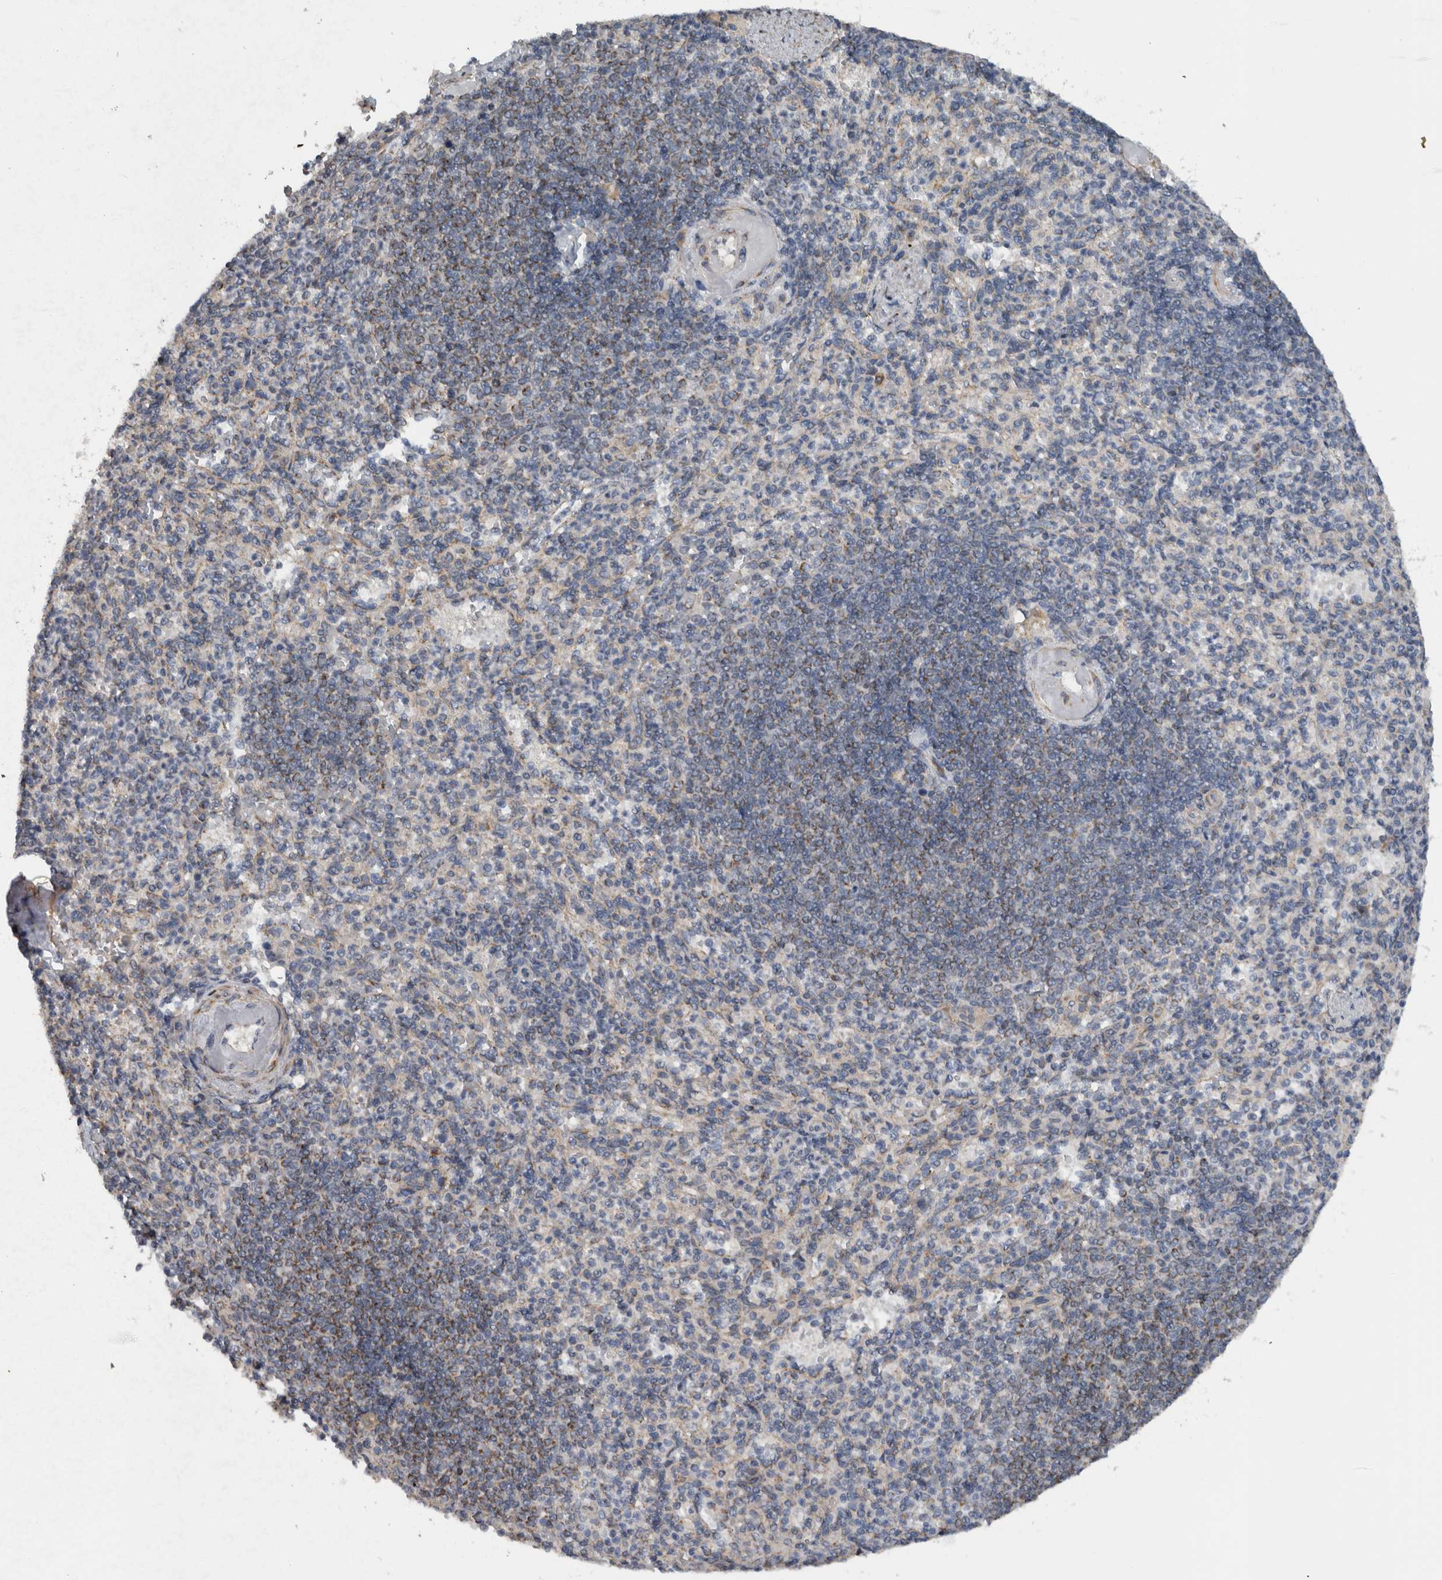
{"staining": {"intensity": "negative", "quantity": "none", "location": "none"}, "tissue": "spleen", "cell_type": "Cells in red pulp", "image_type": "normal", "snomed": [{"axis": "morphology", "description": "Normal tissue, NOS"}, {"axis": "topography", "description": "Spleen"}], "caption": "The image shows no staining of cells in red pulp in unremarkable spleen.", "gene": "ARMC1", "patient": {"sex": "female", "age": 74}}